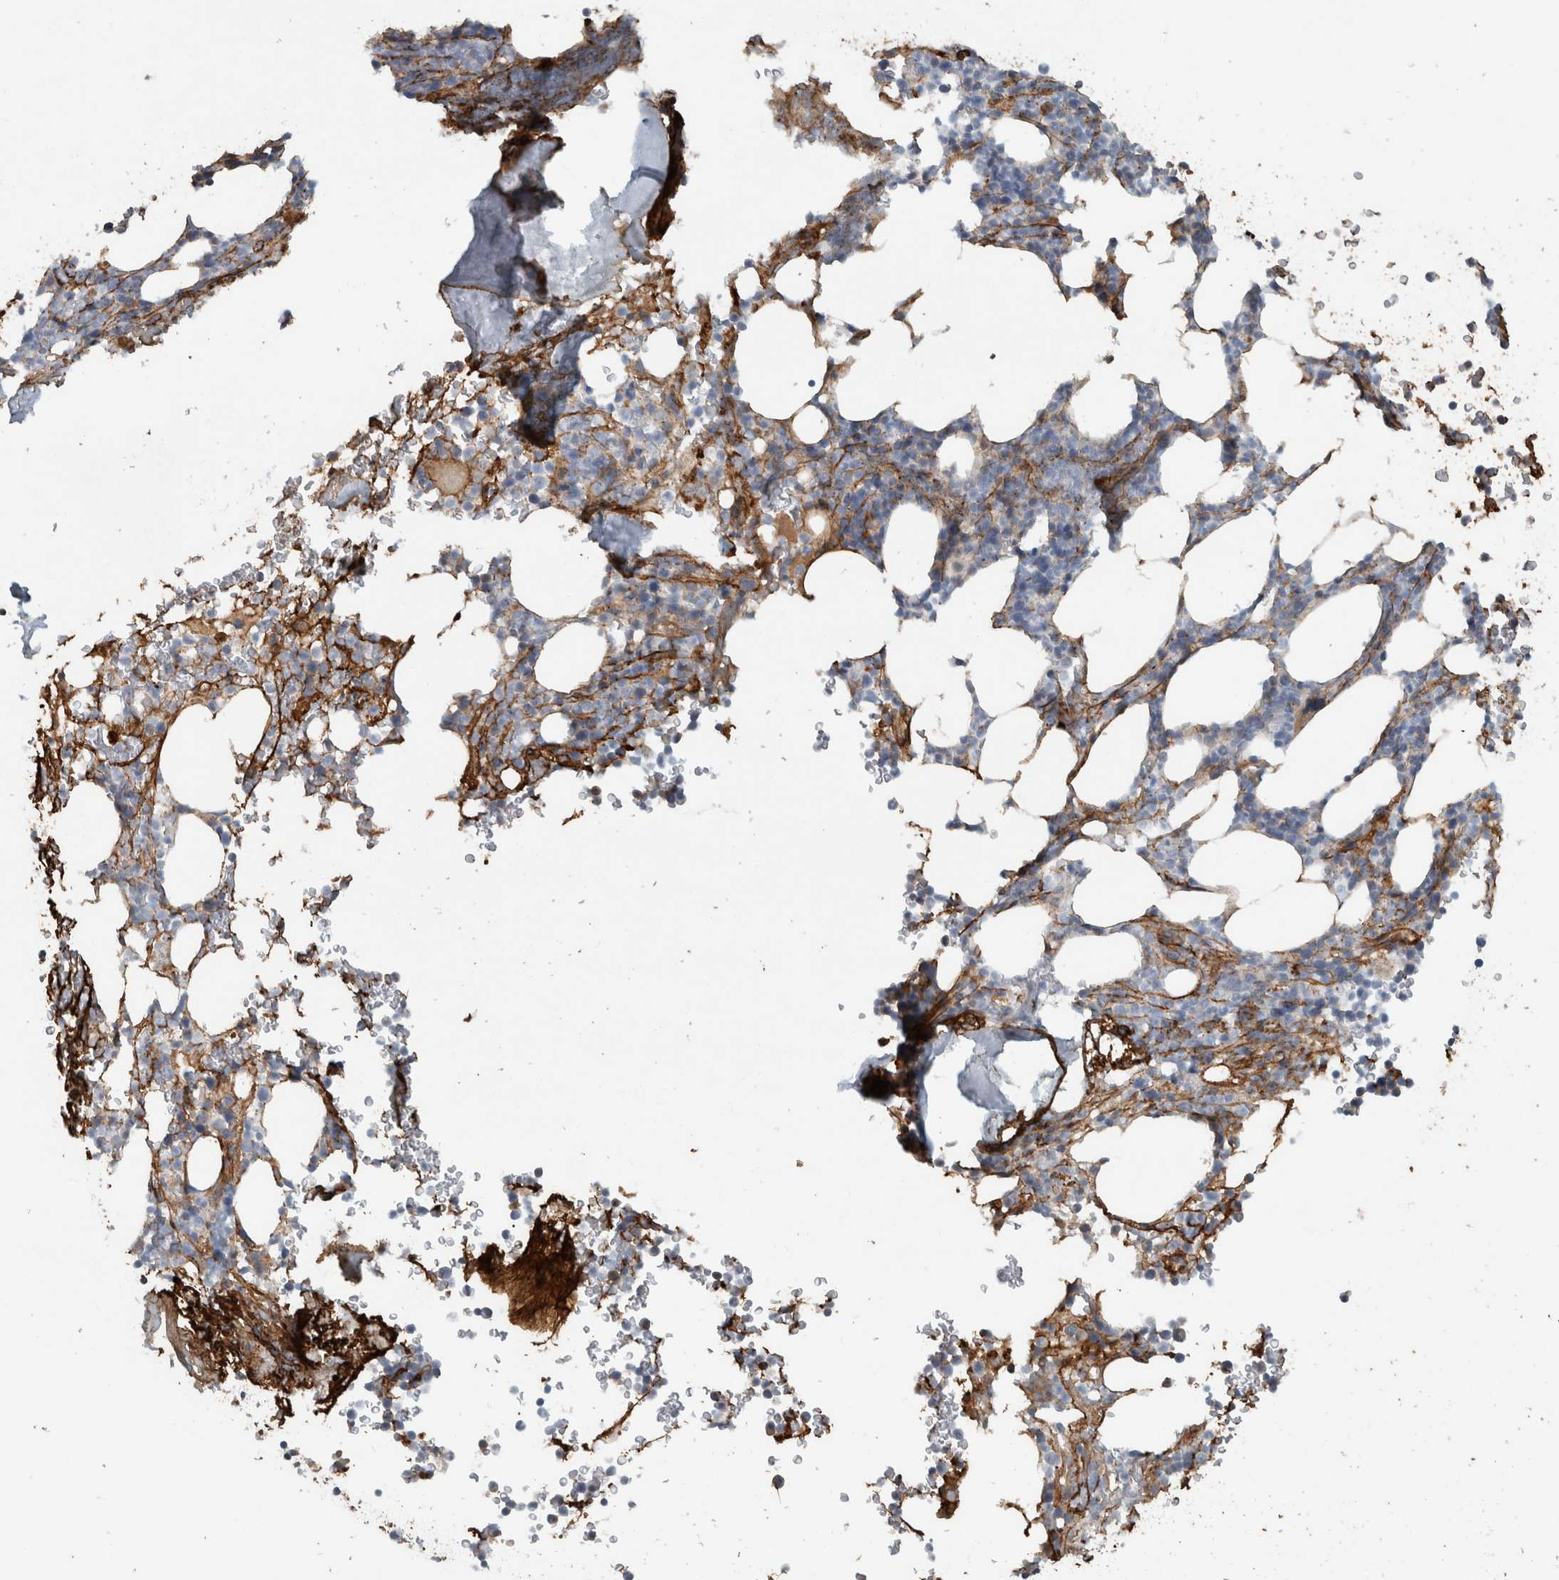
{"staining": {"intensity": "moderate", "quantity": "<25%", "location": "cytoplasmic/membranous"}, "tissue": "bone marrow", "cell_type": "Hematopoietic cells", "image_type": "normal", "snomed": [{"axis": "morphology", "description": "Normal tissue, NOS"}, {"axis": "topography", "description": "Bone marrow"}], "caption": "The micrograph reveals staining of unremarkable bone marrow, revealing moderate cytoplasmic/membranous protein expression (brown color) within hematopoietic cells. (Stains: DAB (3,3'-diaminobenzidine) in brown, nuclei in blue, Microscopy: brightfield microscopy at high magnification).", "gene": "FN1", "patient": {"sex": "male", "age": 58}}